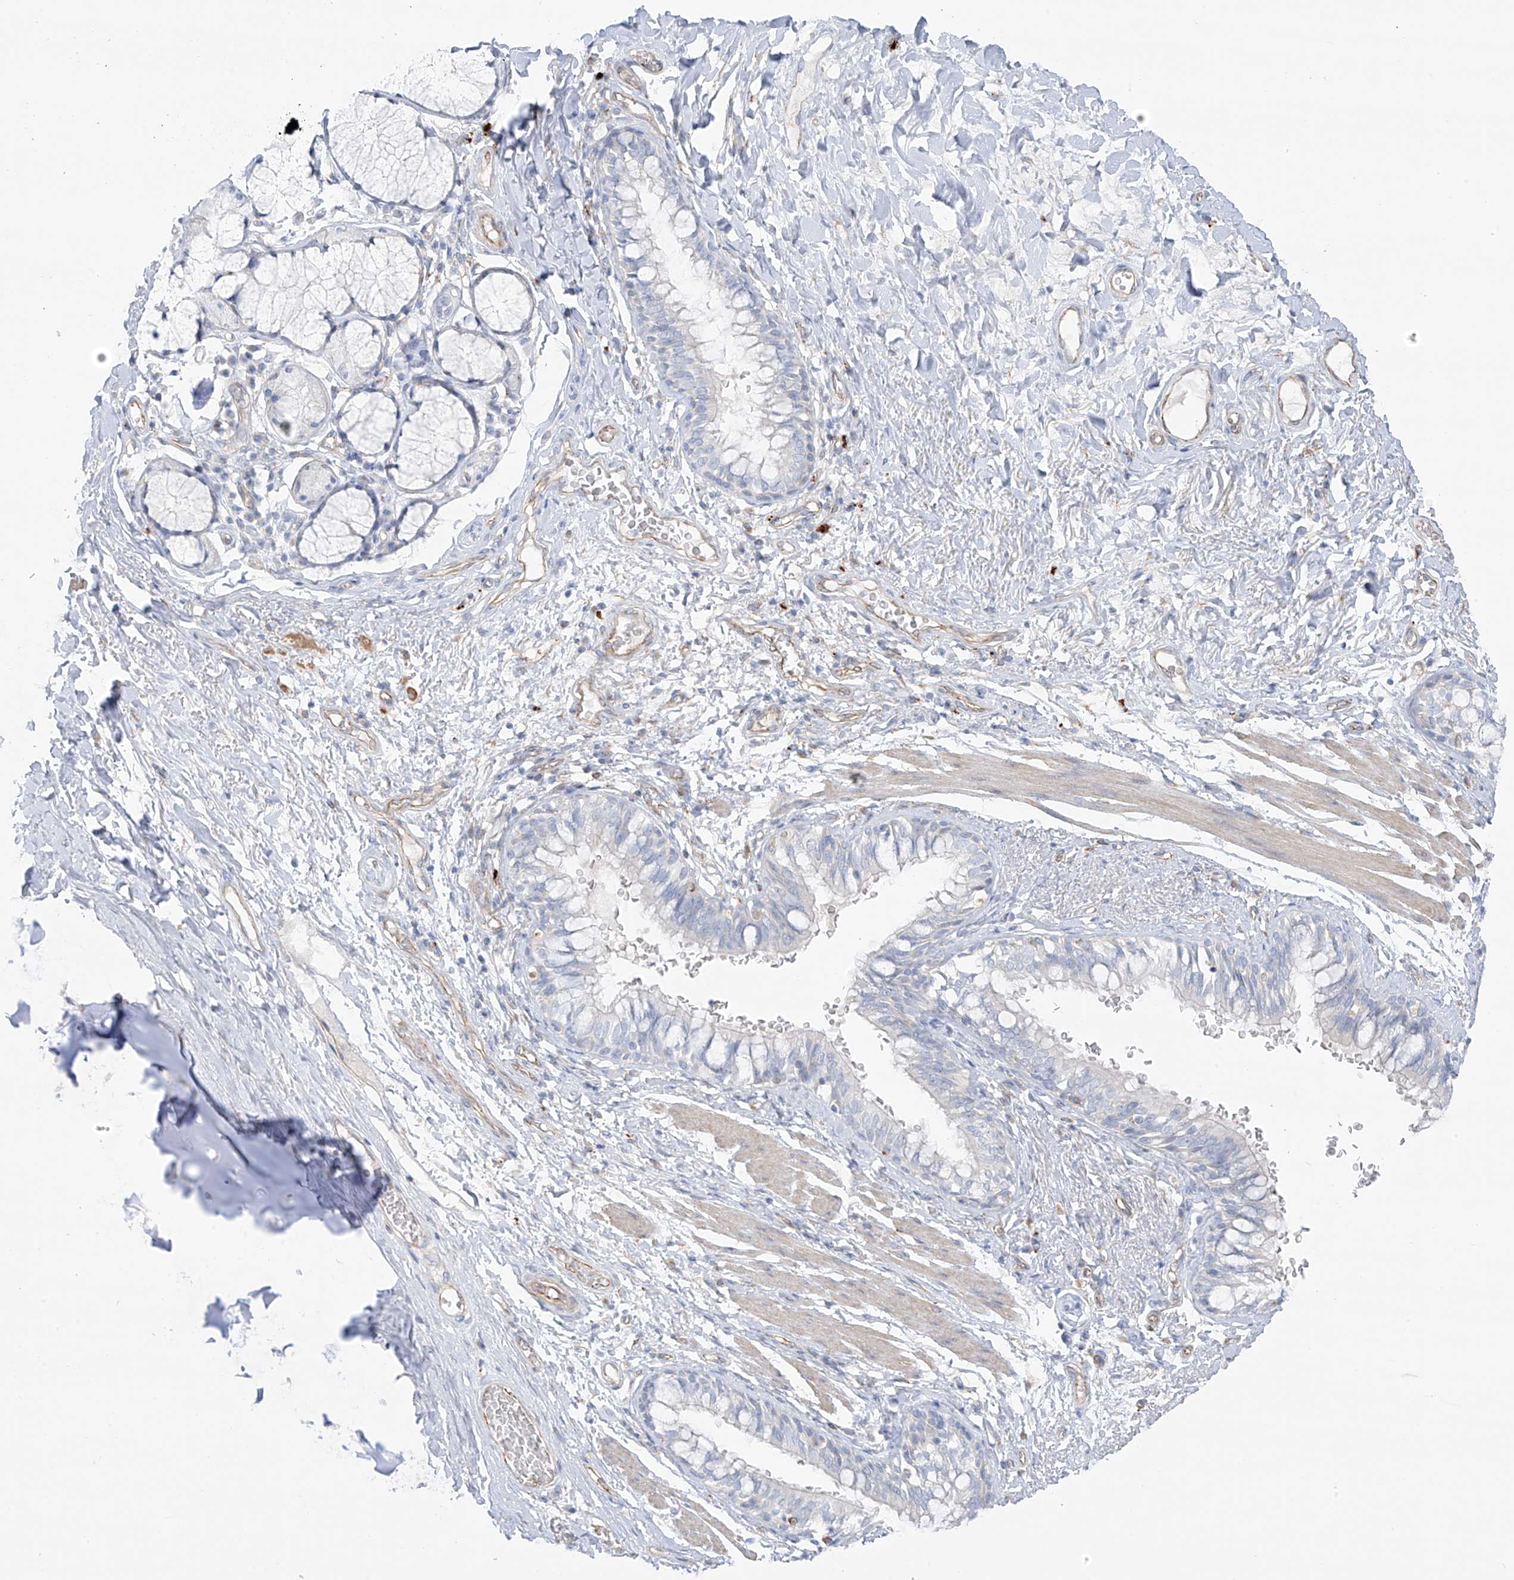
{"staining": {"intensity": "negative", "quantity": "none", "location": "none"}, "tissue": "bronchus", "cell_type": "Respiratory epithelial cells", "image_type": "normal", "snomed": [{"axis": "morphology", "description": "Normal tissue, NOS"}, {"axis": "topography", "description": "Cartilage tissue"}, {"axis": "topography", "description": "Bronchus"}], "caption": "IHC of unremarkable bronchus demonstrates no expression in respiratory epithelial cells.", "gene": "TAL2", "patient": {"sex": "female", "age": 36}}